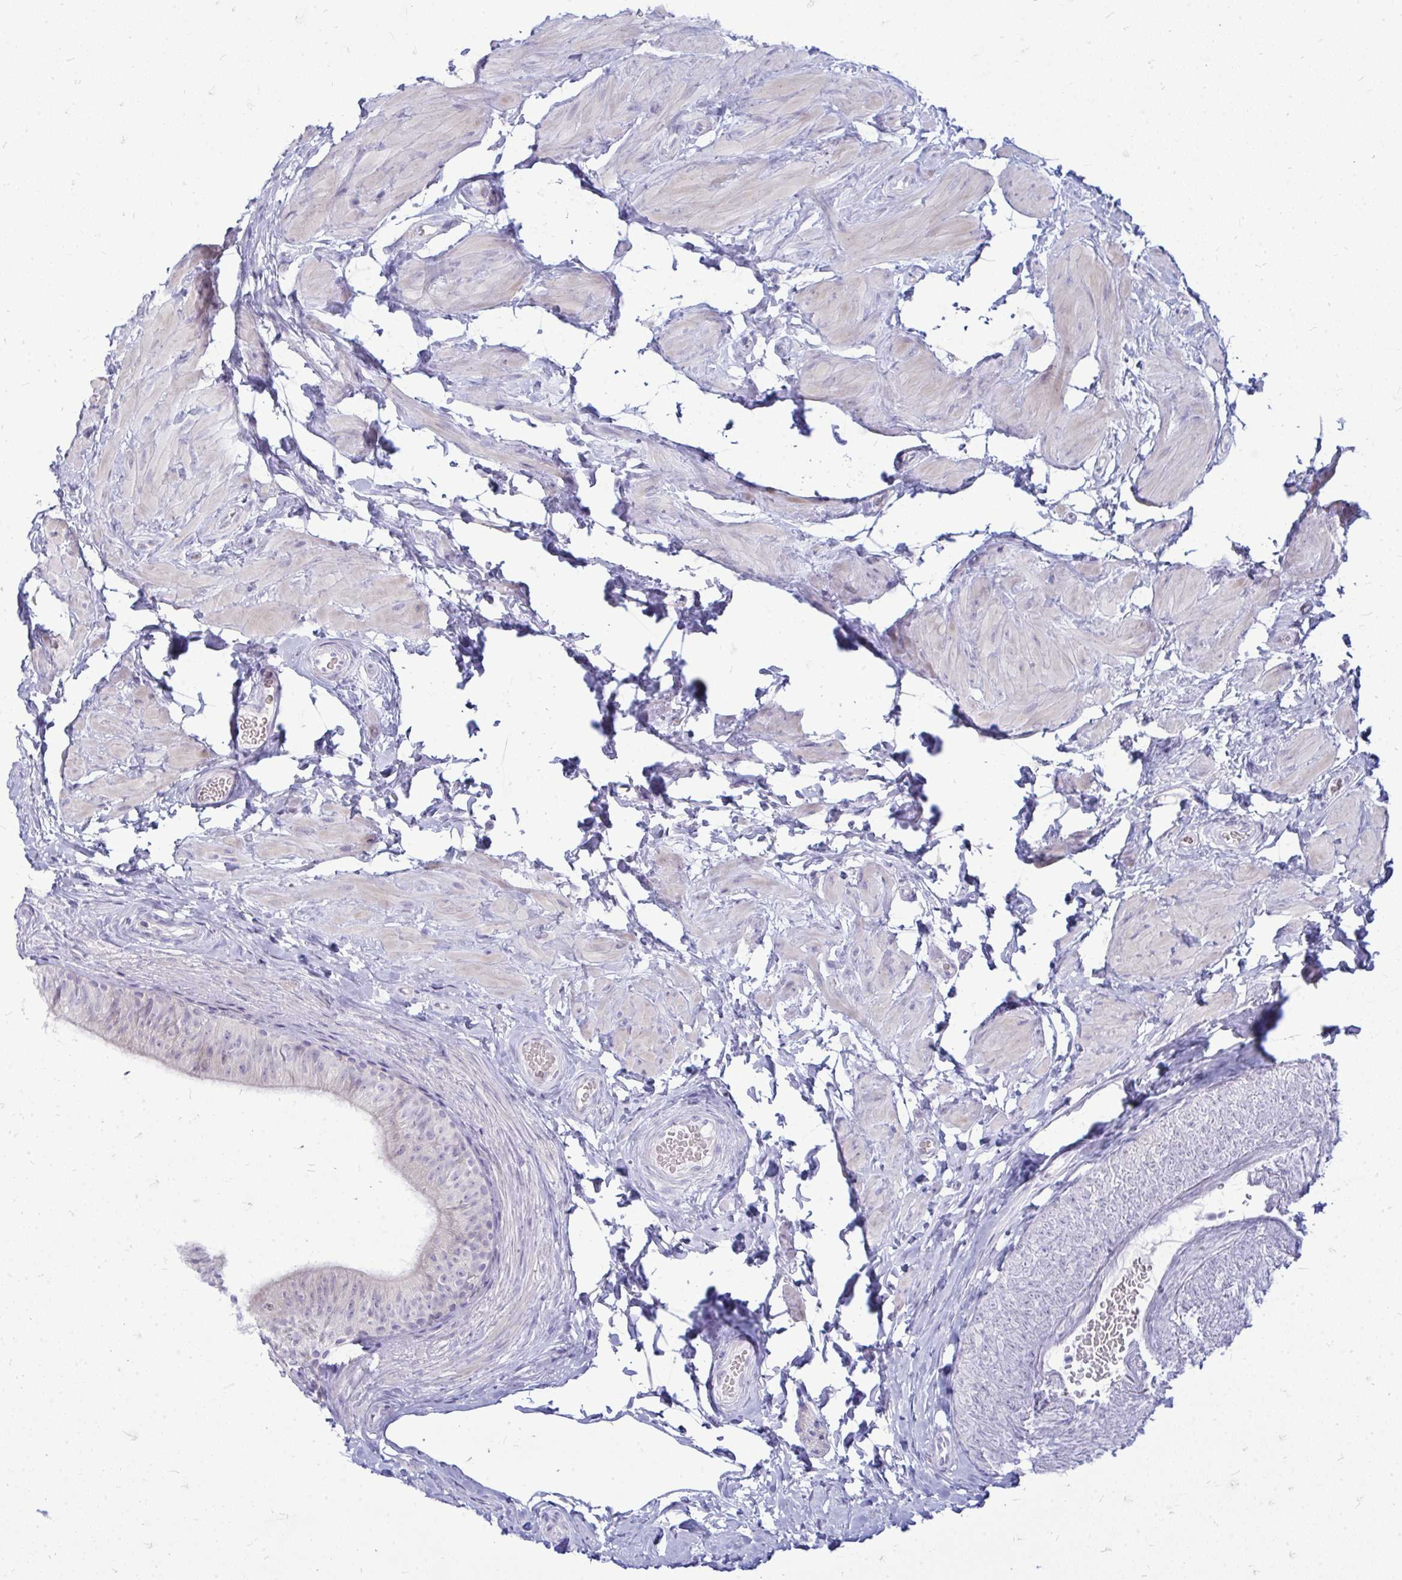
{"staining": {"intensity": "negative", "quantity": "none", "location": "none"}, "tissue": "epididymis", "cell_type": "Glandular cells", "image_type": "normal", "snomed": [{"axis": "morphology", "description": "Normal tissue, NOS"}, {"axis": "topography", "description": "Epididymis, spermatic cord, NOS"}, {"axis": "topography", "description": "Epididymis"}, {"axis": "topography", "description": "Peripheral nerve tissue"}], "caption": "A photomicrograph of human epididymis is negative for staining in glandular cells. (DAB immunohistochemistry, high magnification).", "gene": "TSPEAR", "patient": {"sex": "male", "age": 29}}